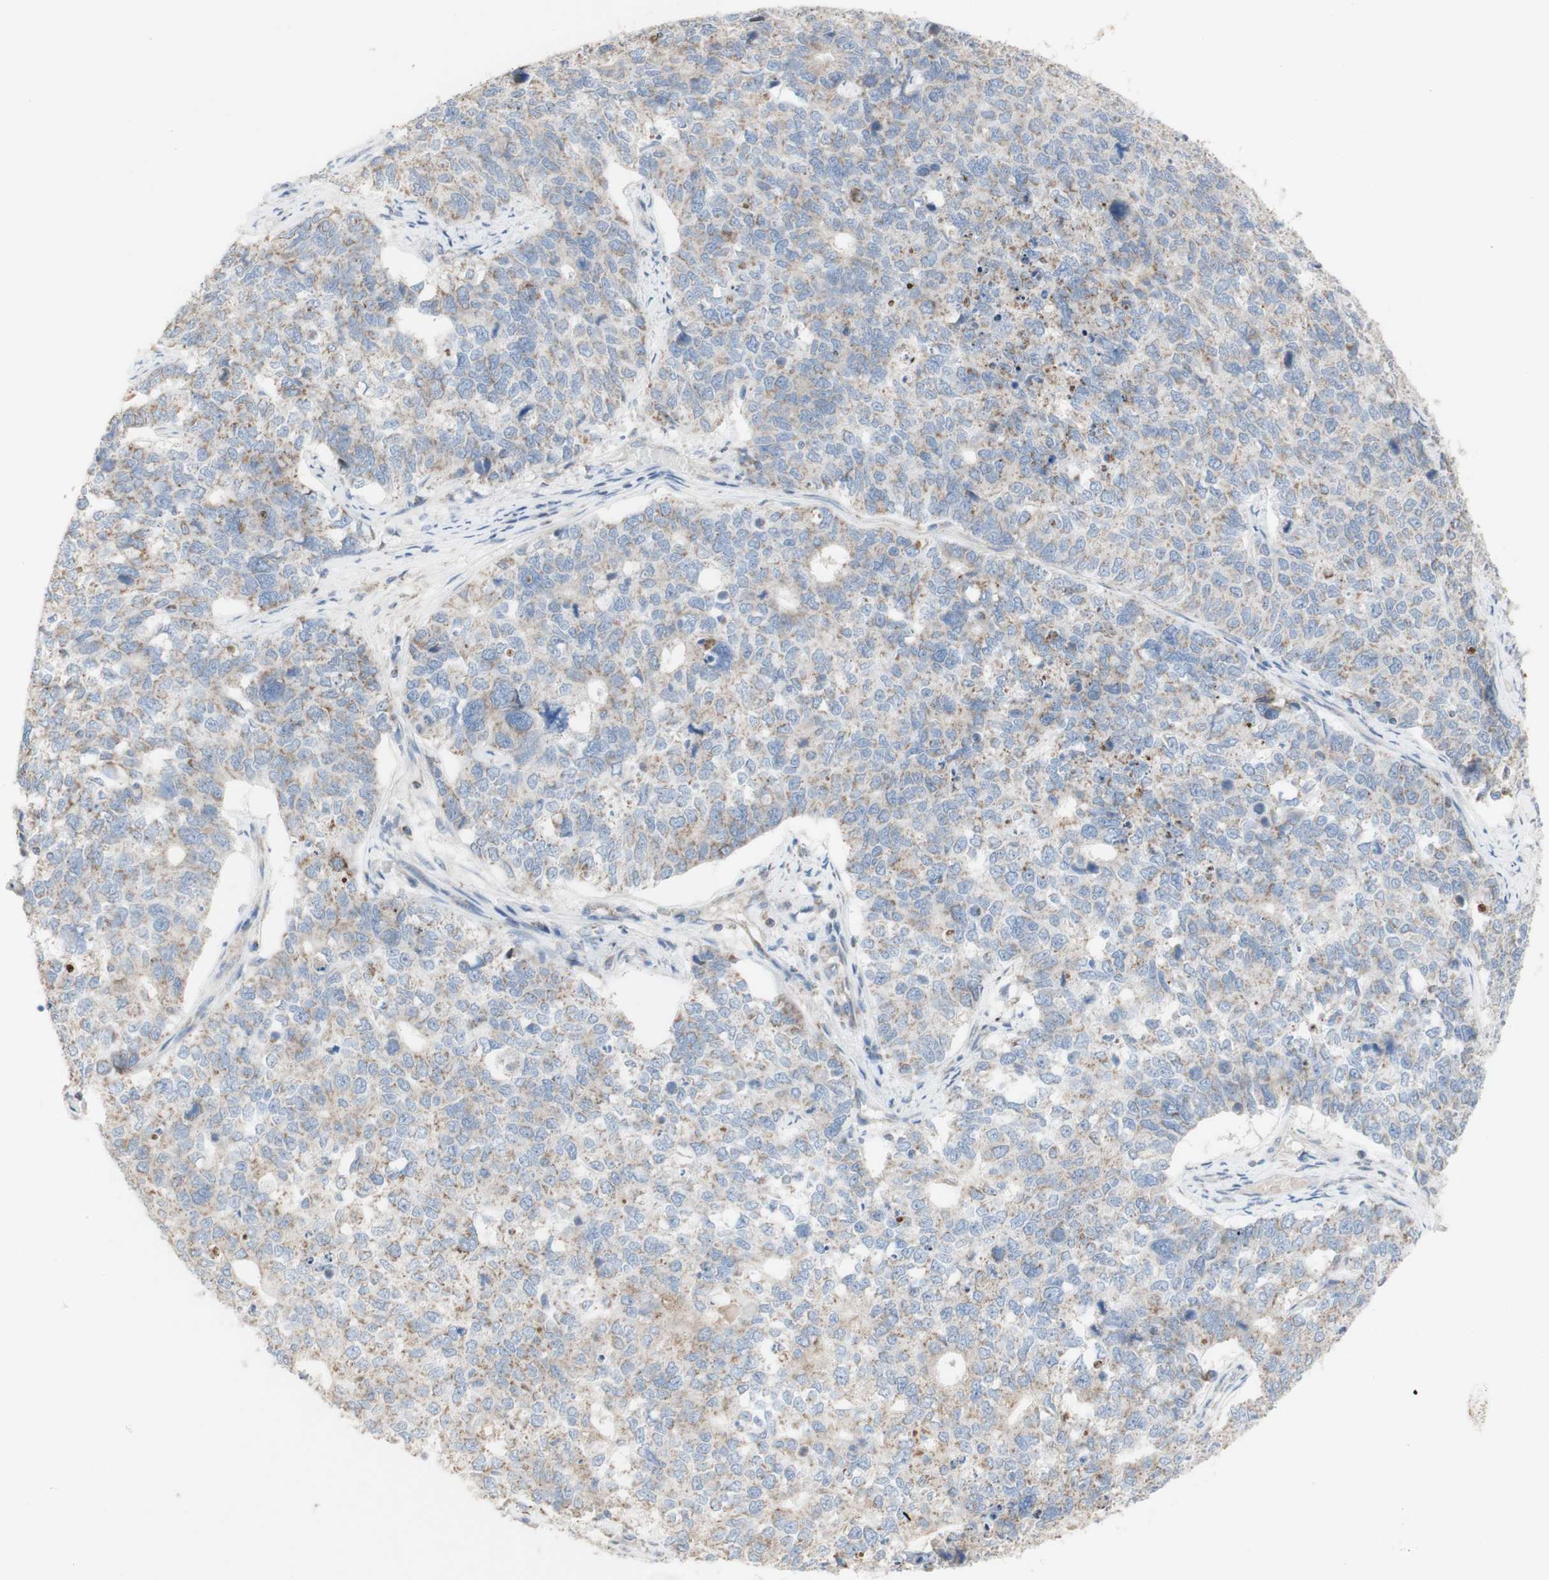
{"staining": {"intensity": "weak", "quantity": "<25%", "location": "cytoplasmic/membranous"}, "tissue": "cervical cancer", "cell_type": "Tumor cells", "image_type": "cancer", "snomed": [{"axis": "morphology", "description": "Squamous cell carcinoma, NOS"}, {"axis": "topography", "description": "Cervix"}], "caption": "A photomicrograph of human cervical cancer (squamous cell carcinoma) is negative for staining in tumor cells.", "gene": "CNTNAP1", "patient": {"sex": "female", "age": 63}}